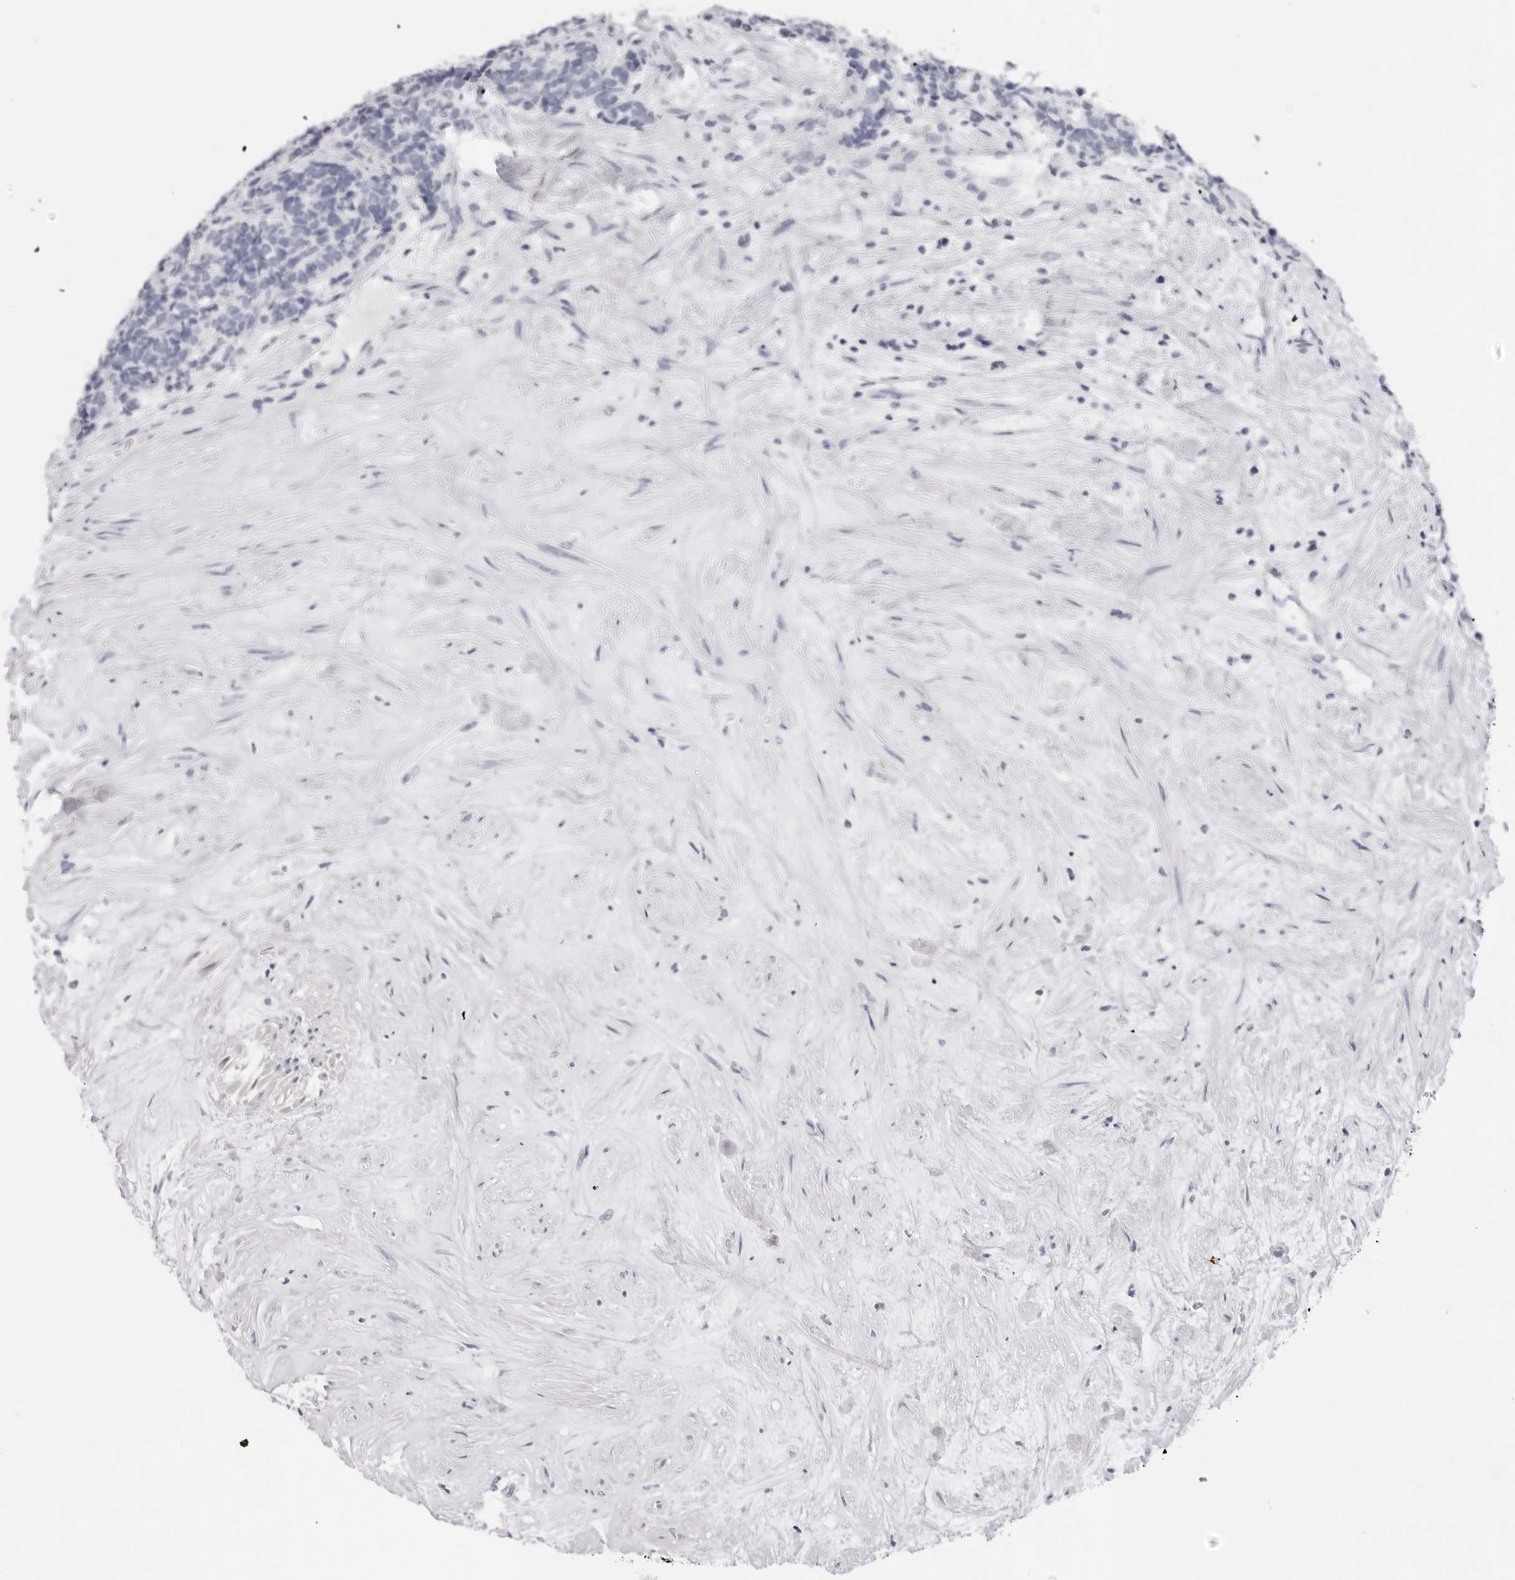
{"staining": {"intensity": "negative", "quantity": "none", "location": "none"}, "tissue": "carcinoid", "cell_type": "Tumor cells", "image_type": "cancer", "snomed": [{"axis": "morphology", "description": "Carcinoma, NOS"}, {"axis": "morphology", "description": "Carcinoid, malignant, NOS"}, {"axis": "topography", "description": "Urinary bladder"}], "caption": "Malignant carcinoid was stained to show a protein in brown. There is no significant staining in tumor cells. Brightfield microscopy of immunohistochemistry stained with DAB (3,3'-diaminobenzidine) (brown) and hematoxylin (blue), captured at high magnification.", "gene": "ACP6", "patient": {"sex": "male", "age": 57}}